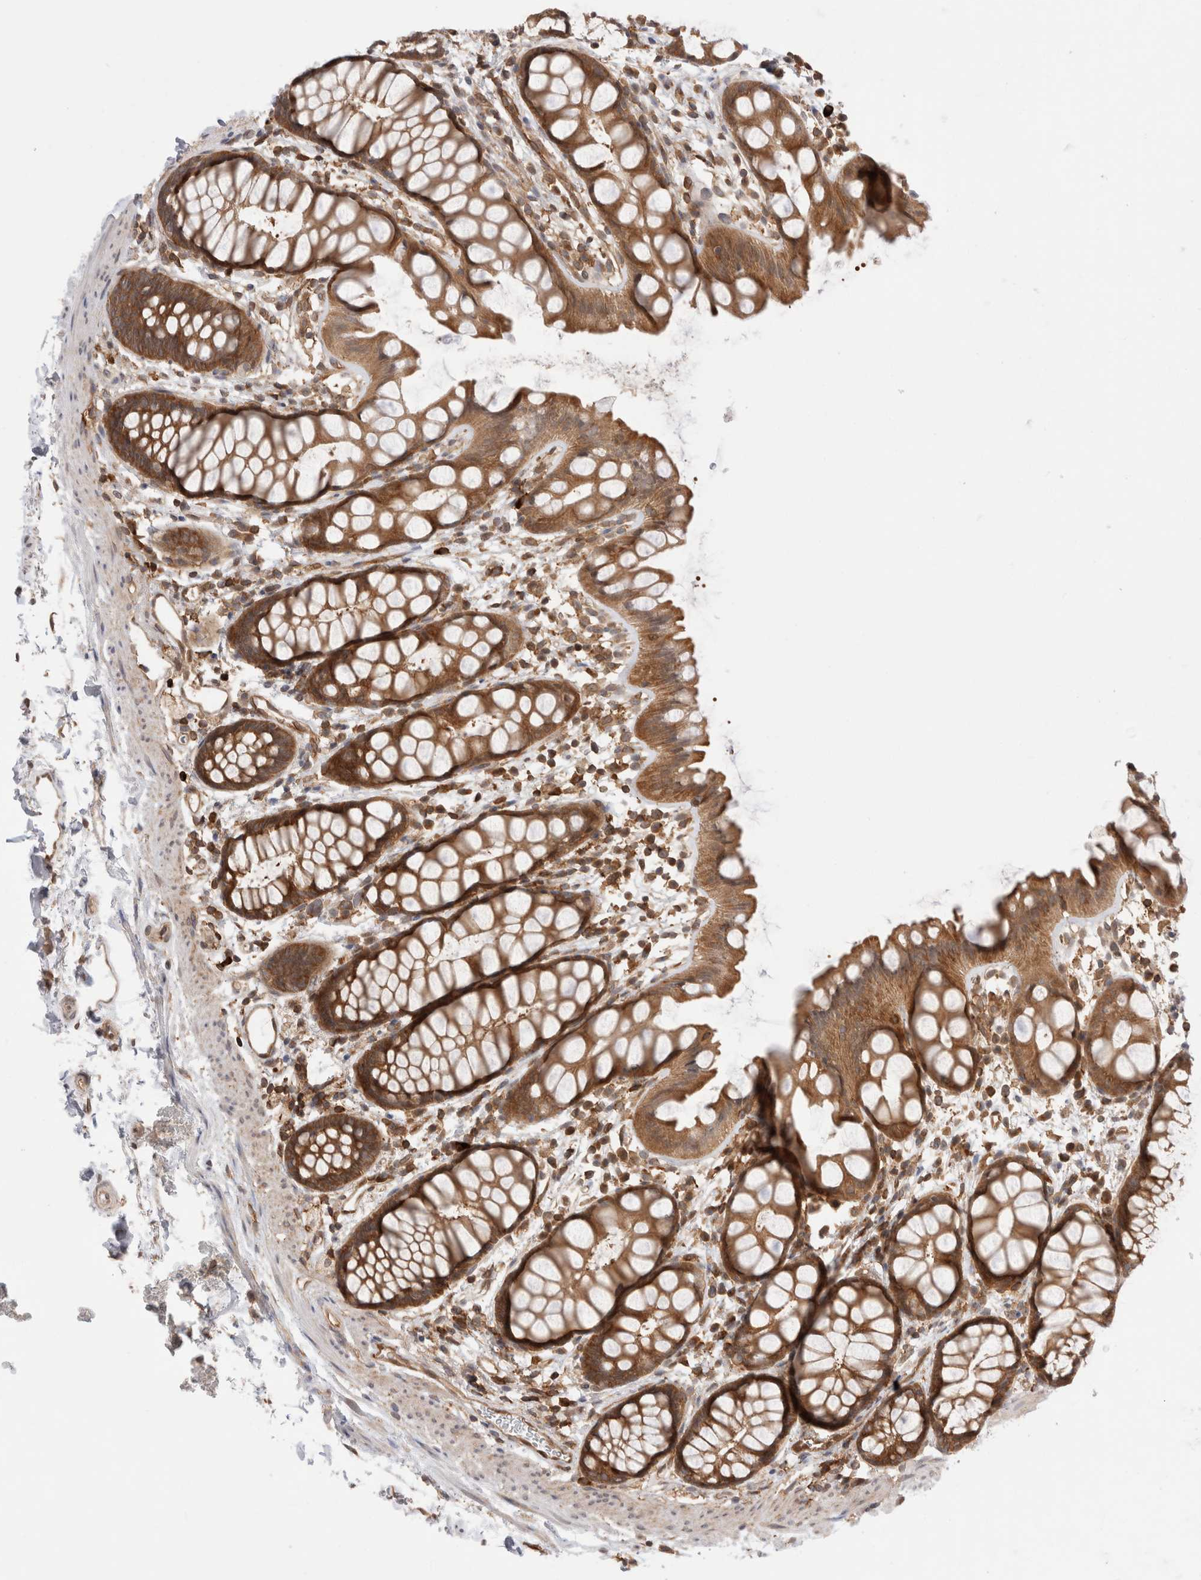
{"staining": {"intensity": "moderate", "quantity": ">75%", "location": "cytoplasmic/membranous"}, "tissue": "rectum", "cell_type": "Glandular cells", "image_type": "normal", "snomed": [{"axis": "morphology", "description": "Normal tissue, NOS"}, {"axis": "topography", "description": "Rectum"}], "caption": "Immunohistochemistry (IHC) of normal human rectum displays medium levels of moderate cytoplasmic/membranous positivity in about >75% of glandular cells. Using DAB (brown) and hematoxylin (blue) stains, captured at high magnification using brightfield microscopy.", "gene": "NFKB1", "patient": {"sex": "female", "age": 65}}